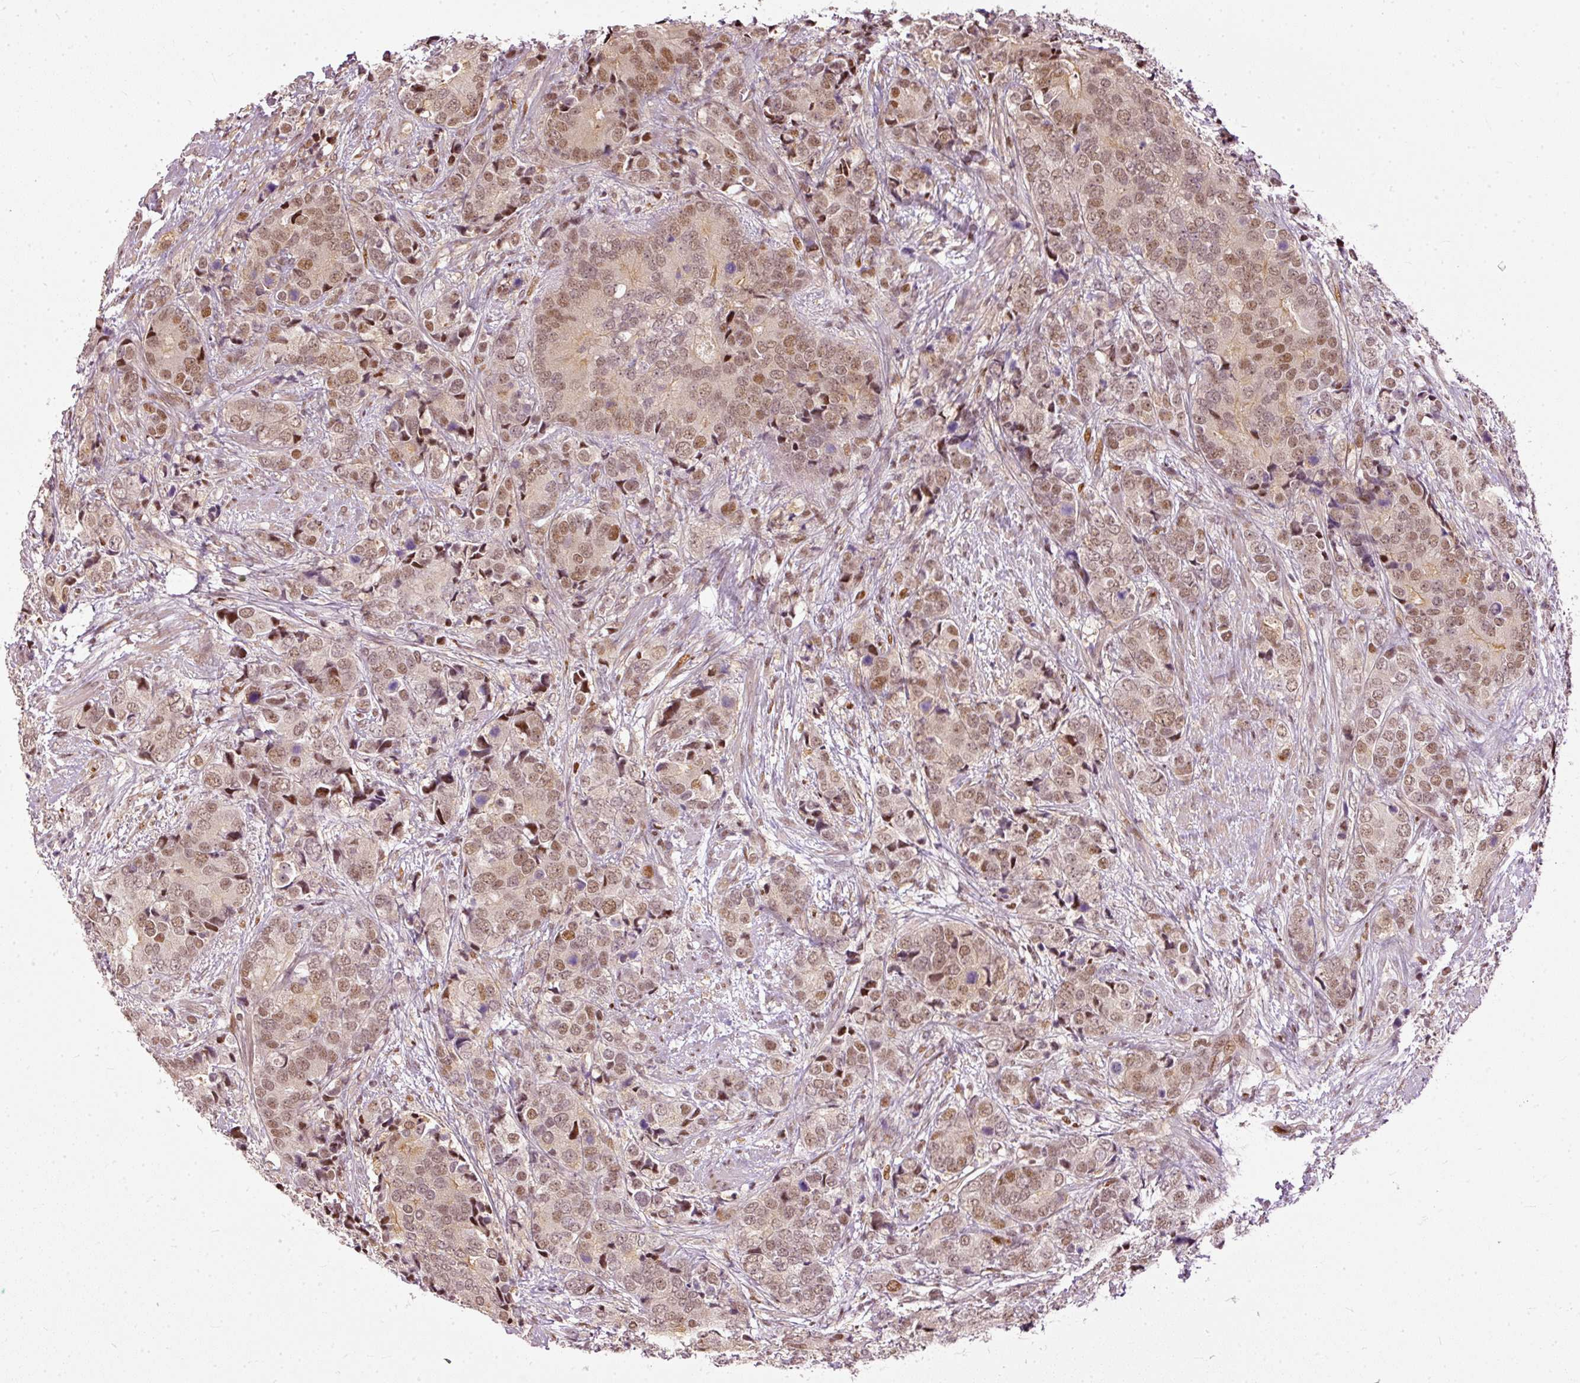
{"staining": {"intensity": "moderate", "quantity": ">75%", "location": "nuclear"}, "tissue": "prostate cancer", "cell_type": "Tumor cells", "image_type": "cancer", "snomed": [{"axis": "morphology", "description": "Adenocarcinoma, High grade"}, {"axis": "topography", "description": "Prostate"}], "caption": "This is an image of immunohistochemistry (IHC) staining of prostate cancer (high-grade adenocarcinoma), which shows moderate positivity in the nuclear of tumor cells.", "gene": "ZNF778", "patient": {"sex": "male", "age": 62}}